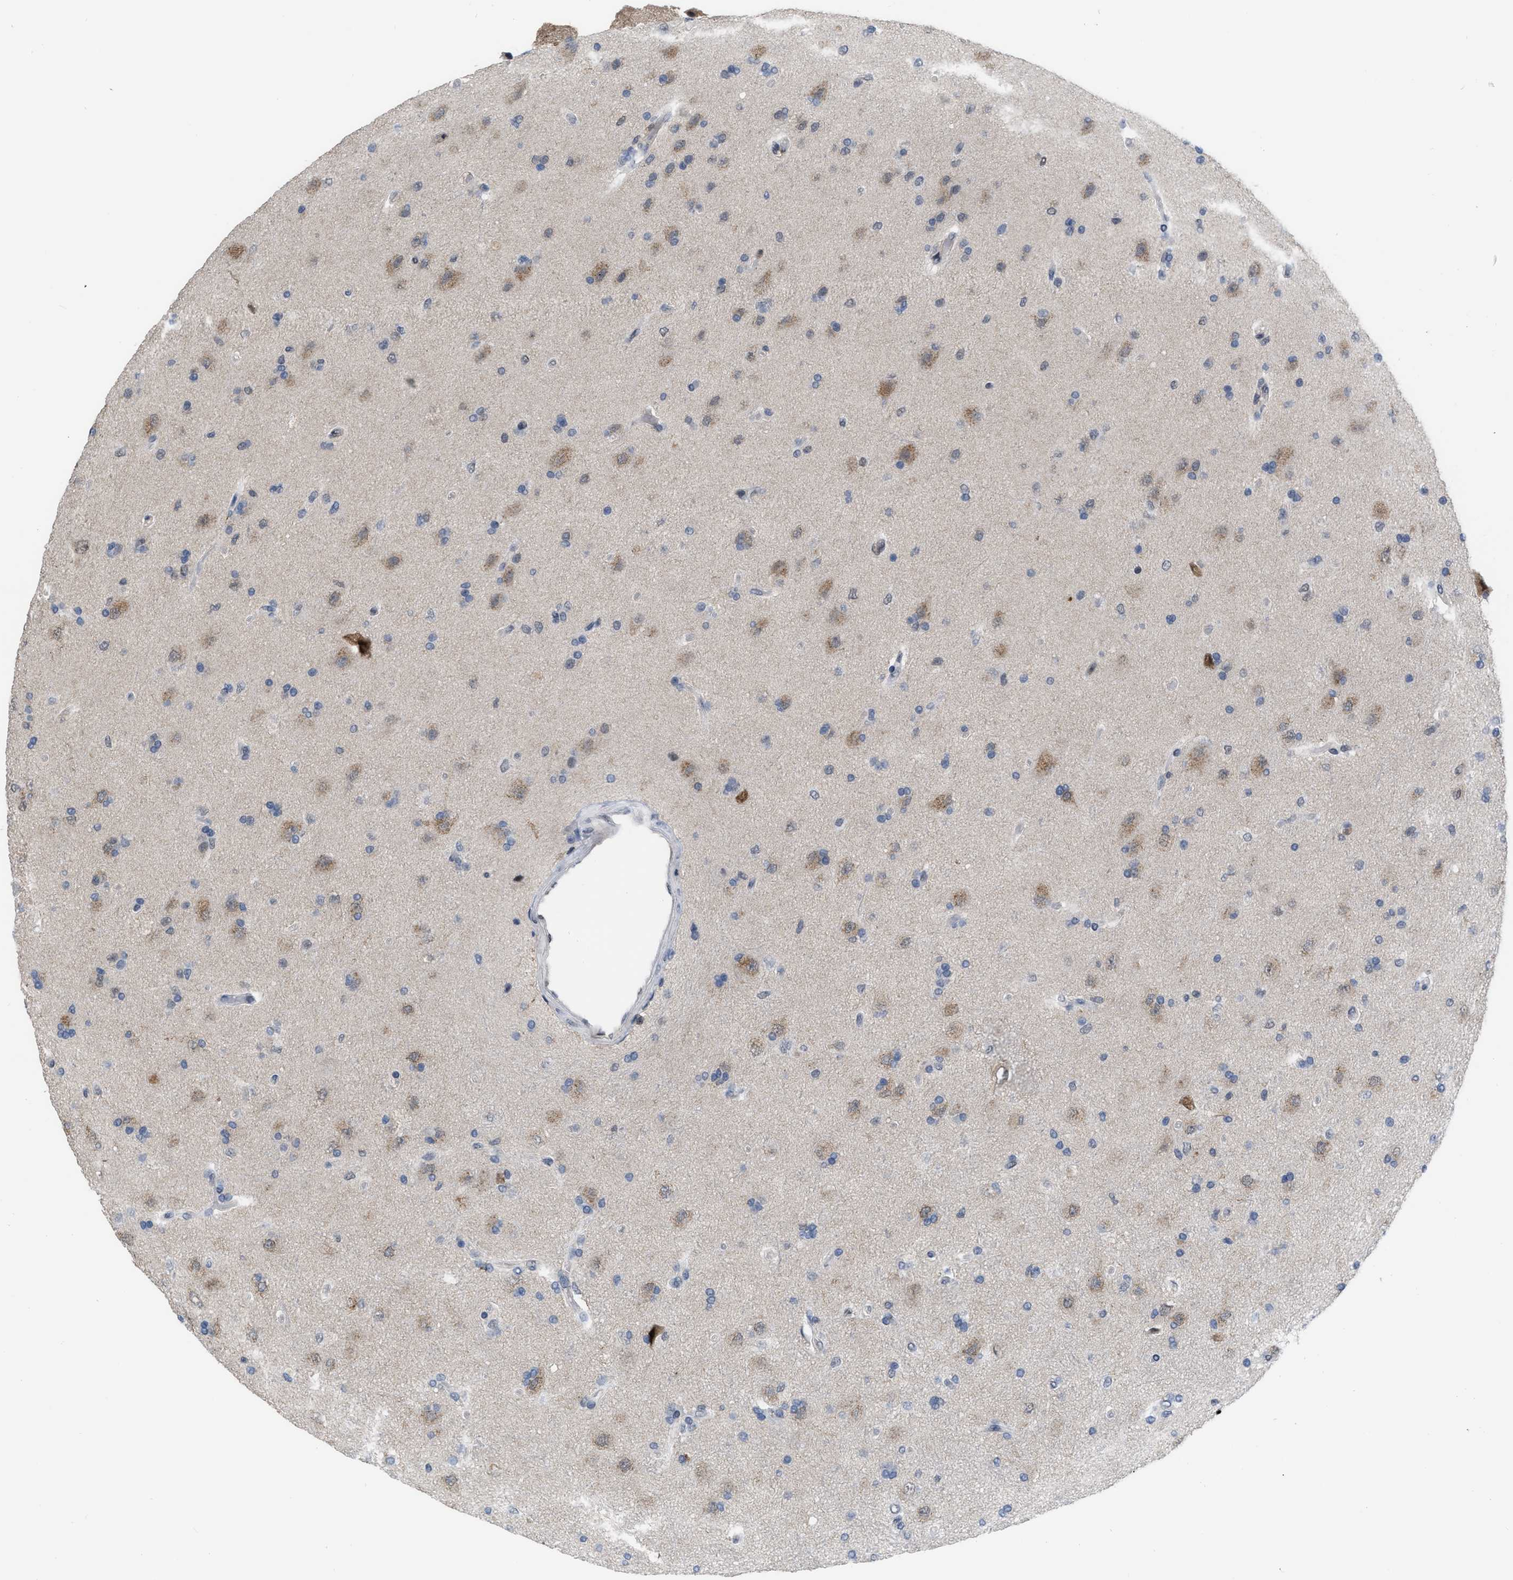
{"staining": {"intensity": "negative", "quantity": "none", "location": "none"}, "tissue": "glioma", "cell_type": "Tumor cells", "image_type": "cancer", "snomed": [{"axis": "morphology", "description": "Glioma, malignant, High grade"}, {"axis": "topography", "description": "Brain"}], "caption": "DAB immunohistochemical staining of human high-grade glioma (malignant) reveals no significant staining in tumor cells.", "gene": "BAIAP2L1", "patient": {"sex": "male", "age": 72}}